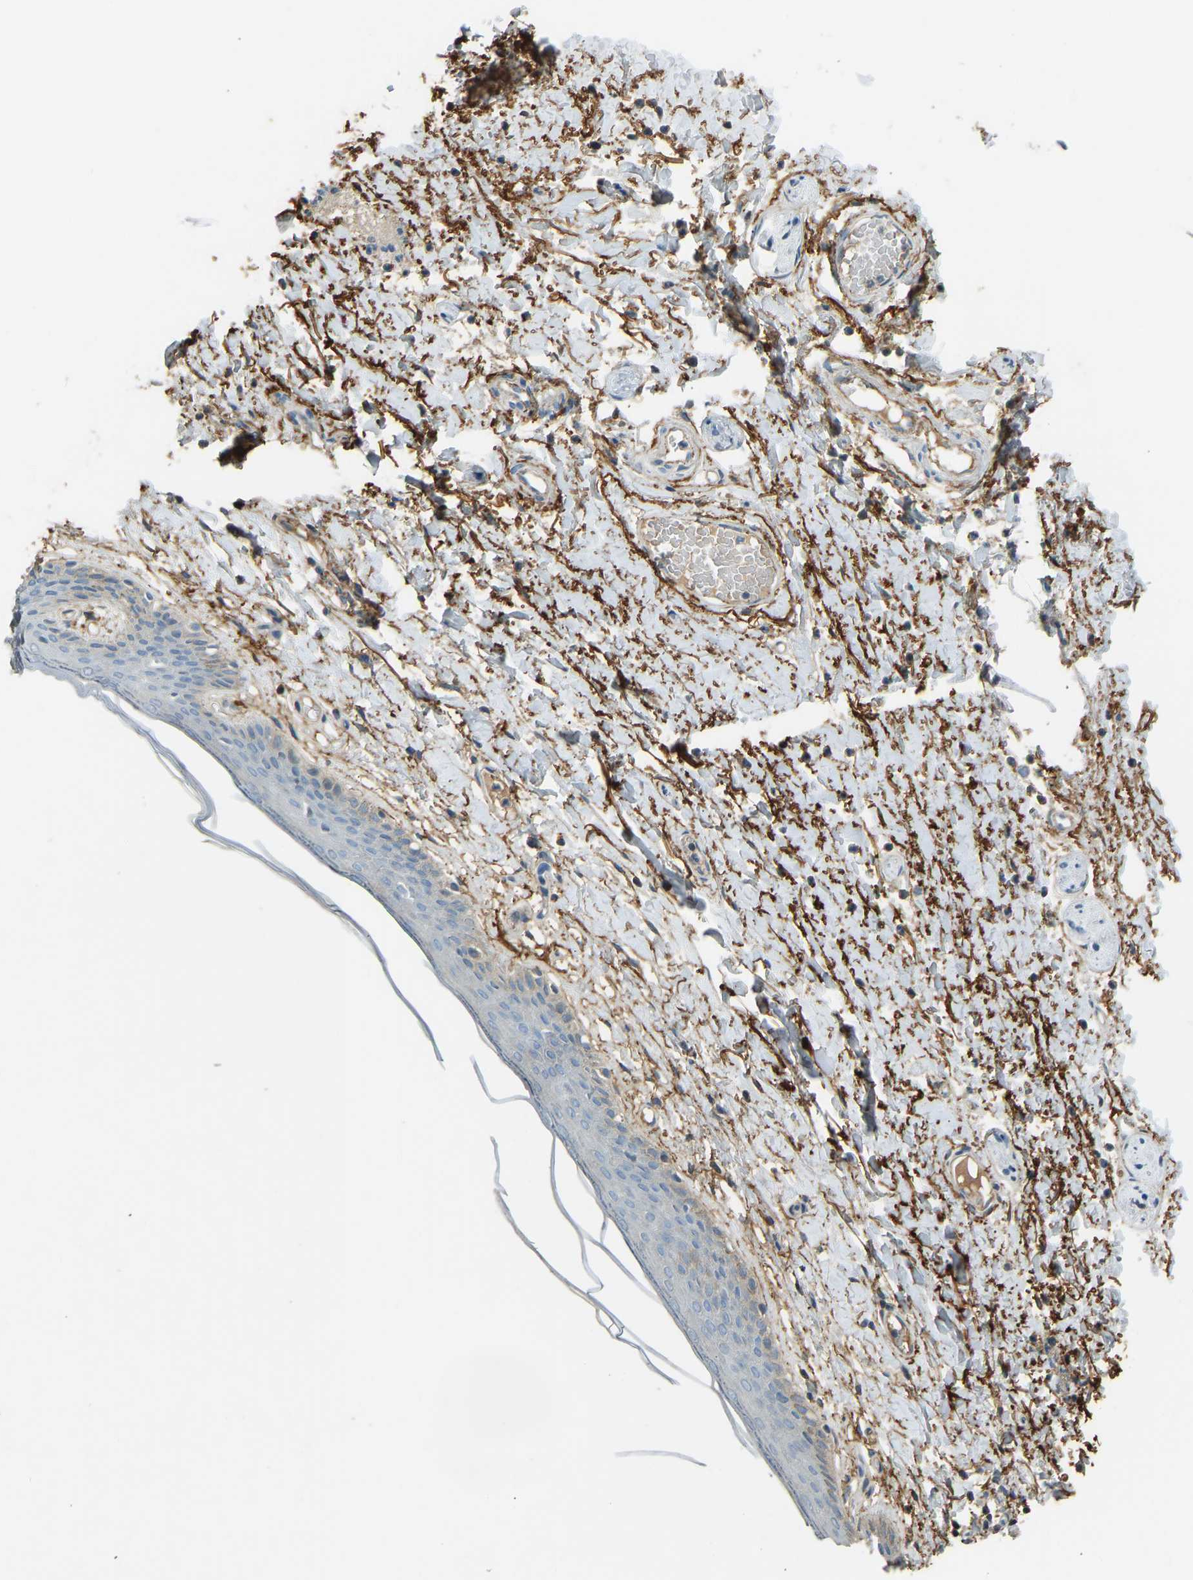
{"staining": {"intensity": "negative", "quantity": "none", "location": "none"}, "tissue": "skin", "cell_type": "Epidermal cells", "image_type": "normal", "snomed": [{"axis": "morphology", "description": "Normal tissue, NOS"}, {"axis": "topography", "description": "Vulva"}], "caption": "Benign skin was stained to show a protein in brown. There is no significant expression in epidermal cells. (DAB IHC with hematoxylin counter stain).", "gene": "FBLN2", "patient": {"sex": "female", "age": 54}}